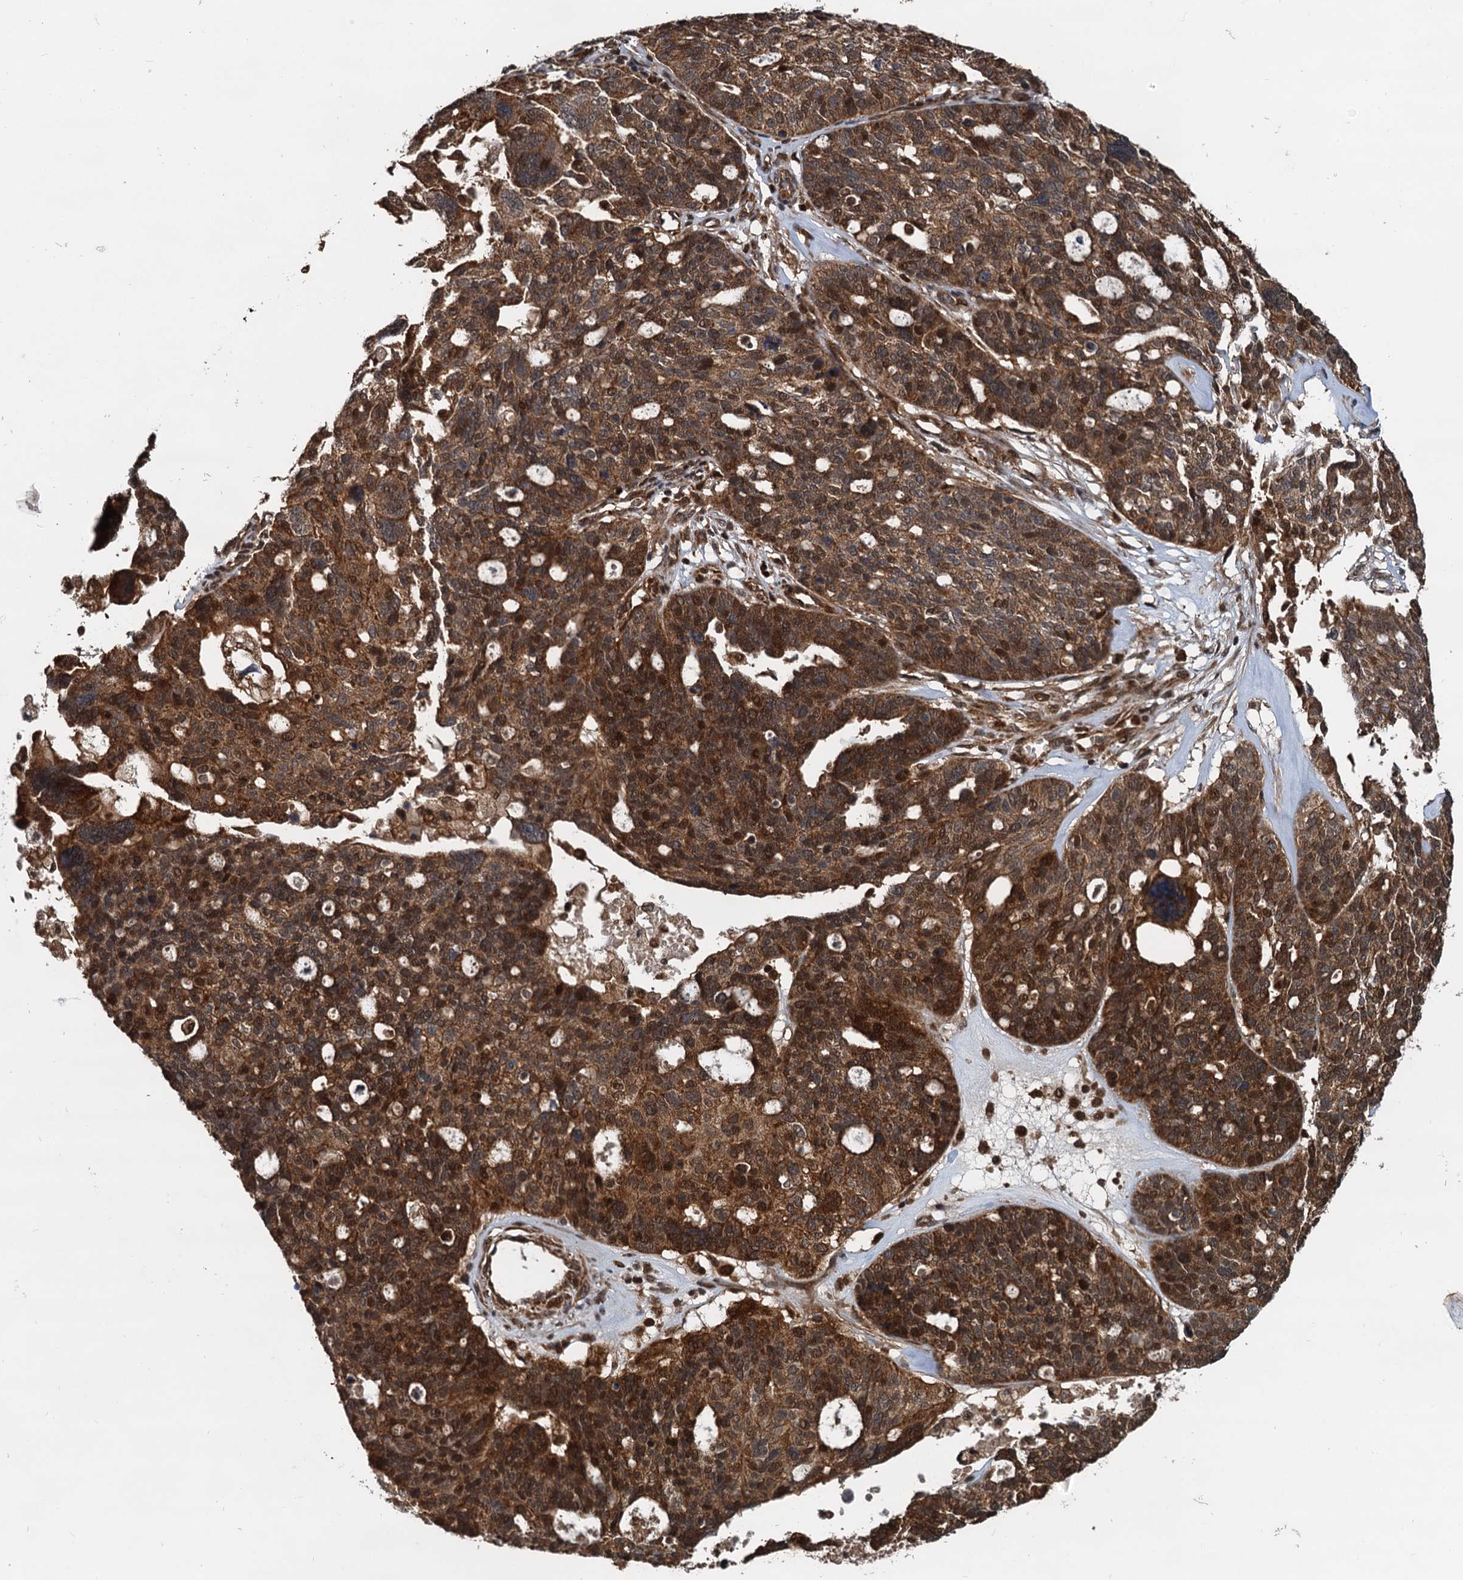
{"staining": {"intensity": "strong", "quantity": ">75%", "location": "cytoplasmic/membranous,nuclear"}, "tissue": "ovarian cancer", "cell_type": "Tumor cells", "image_type": "cancer", "snomed": [{"axis": "morphology", "description": "Cystadenocarcinoma, serous, NOS"}, {"axis": "topography", "description": "Ovary"}], "caption": "A histopathology image of ovarian cancer (serous cystadenocarcinoma) stained for a protein displays strong cytoplasmic/membranous and nuclear brown staining in tumor cells. Using DAB (3,3'-diaminobenzidine) (brown) and hematoxylin (blue) stains, captured at high magnification using brightfield microscopy.", "gene": "STUB1", "patient": {"sex": "female", "age": 59}}